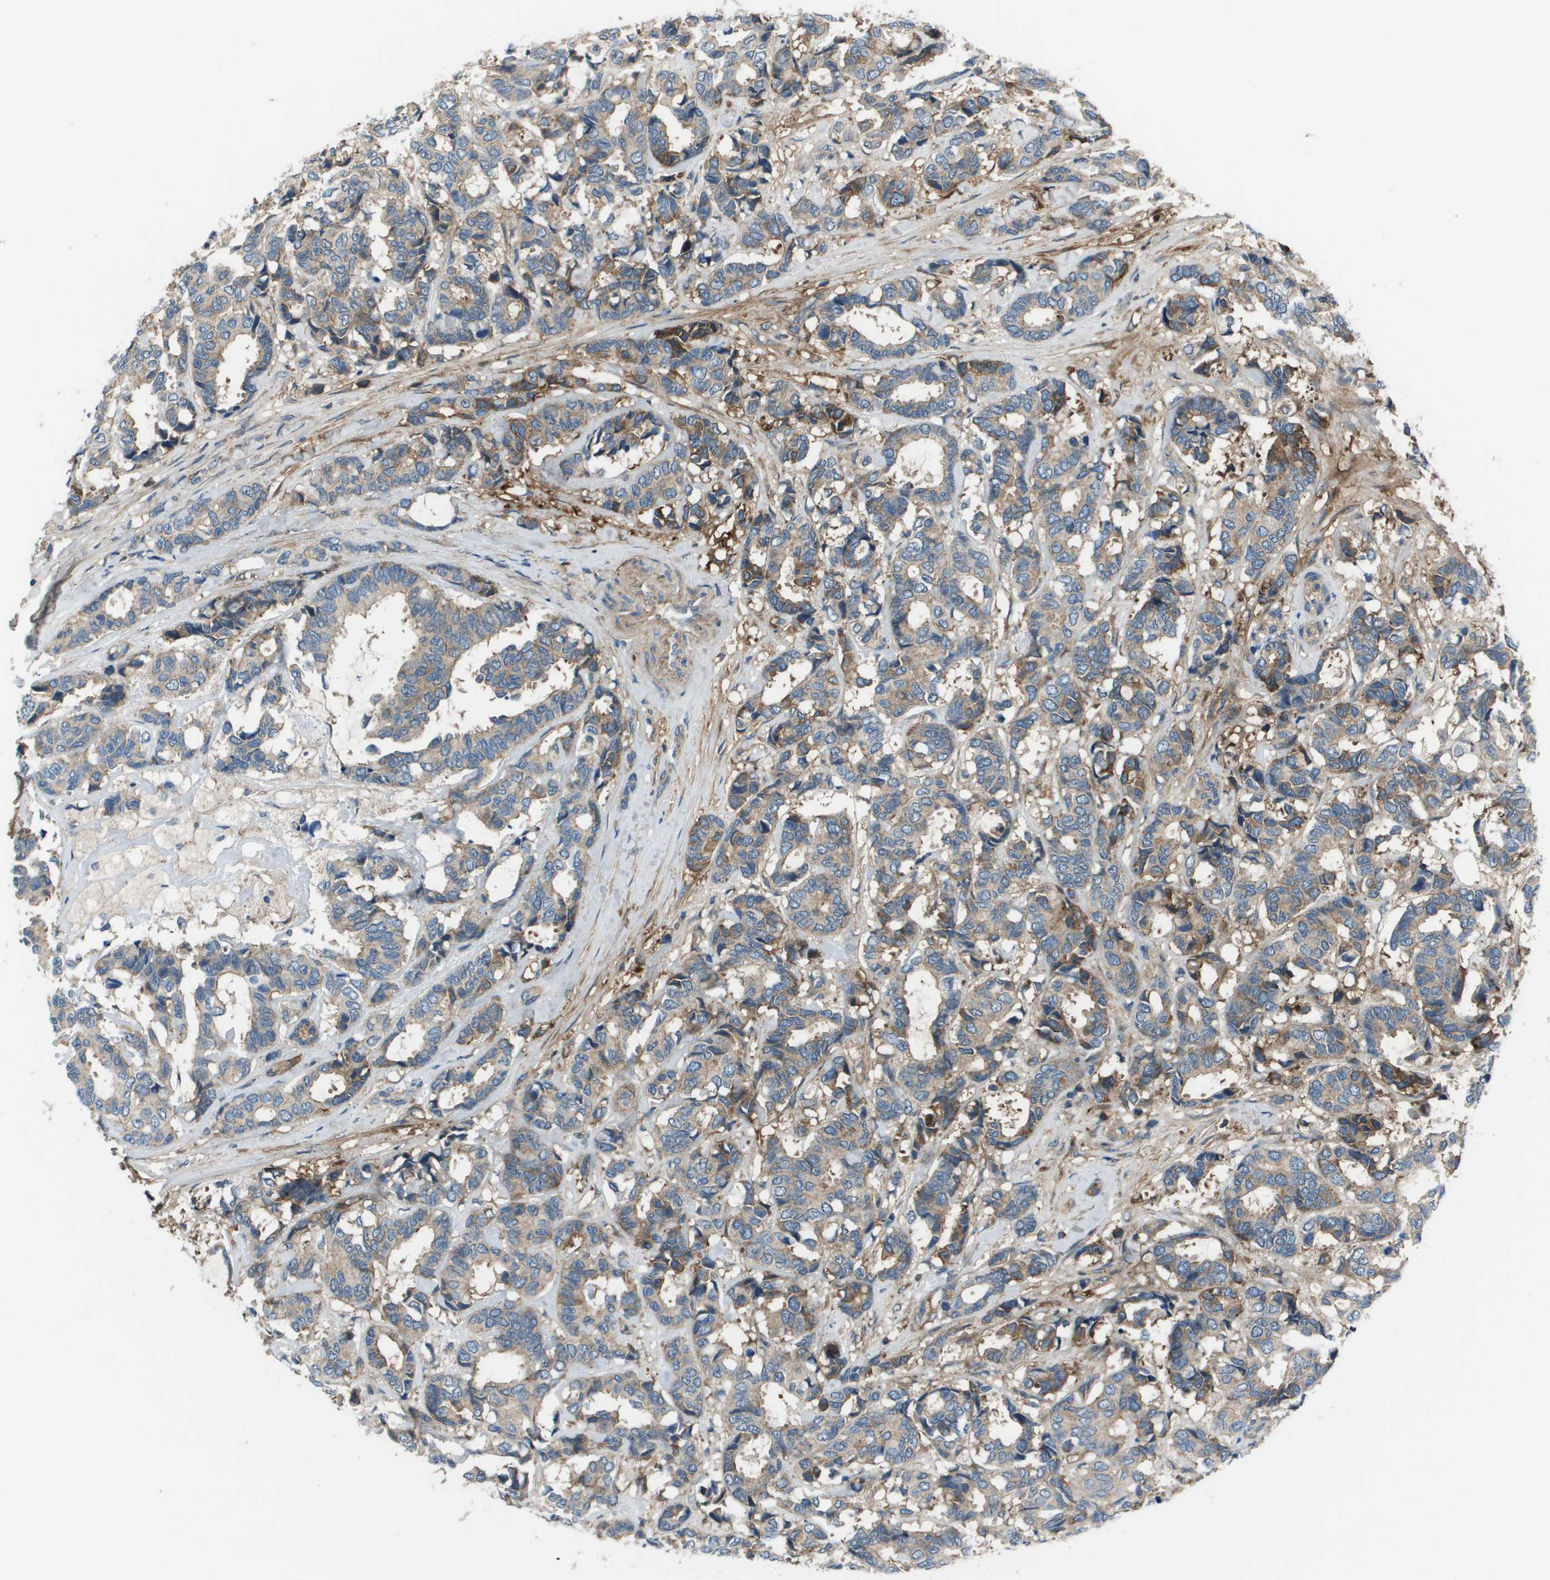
{"staining": {"intensity": "weak", "quantity": "25%-75%", "location": "cytoplasmic/membranous"}, "tissue": "breast cancer", "cell_type": "Tumor cells", "image_type": "cancer", "snomed": [{"axis": "morphology", "description": "Duct carcinoma"}, {"axis": "topography", "description": "Breast"}], "caption": "Human breast intraductal carcinoma stained with a brown dye demonstrates weak cytoplasmic/membranous positive positivity in approximately 25%-75% of tumor cells.", "gene": "PCOLCE", "patient": {"sex": "female", "age": 87}}